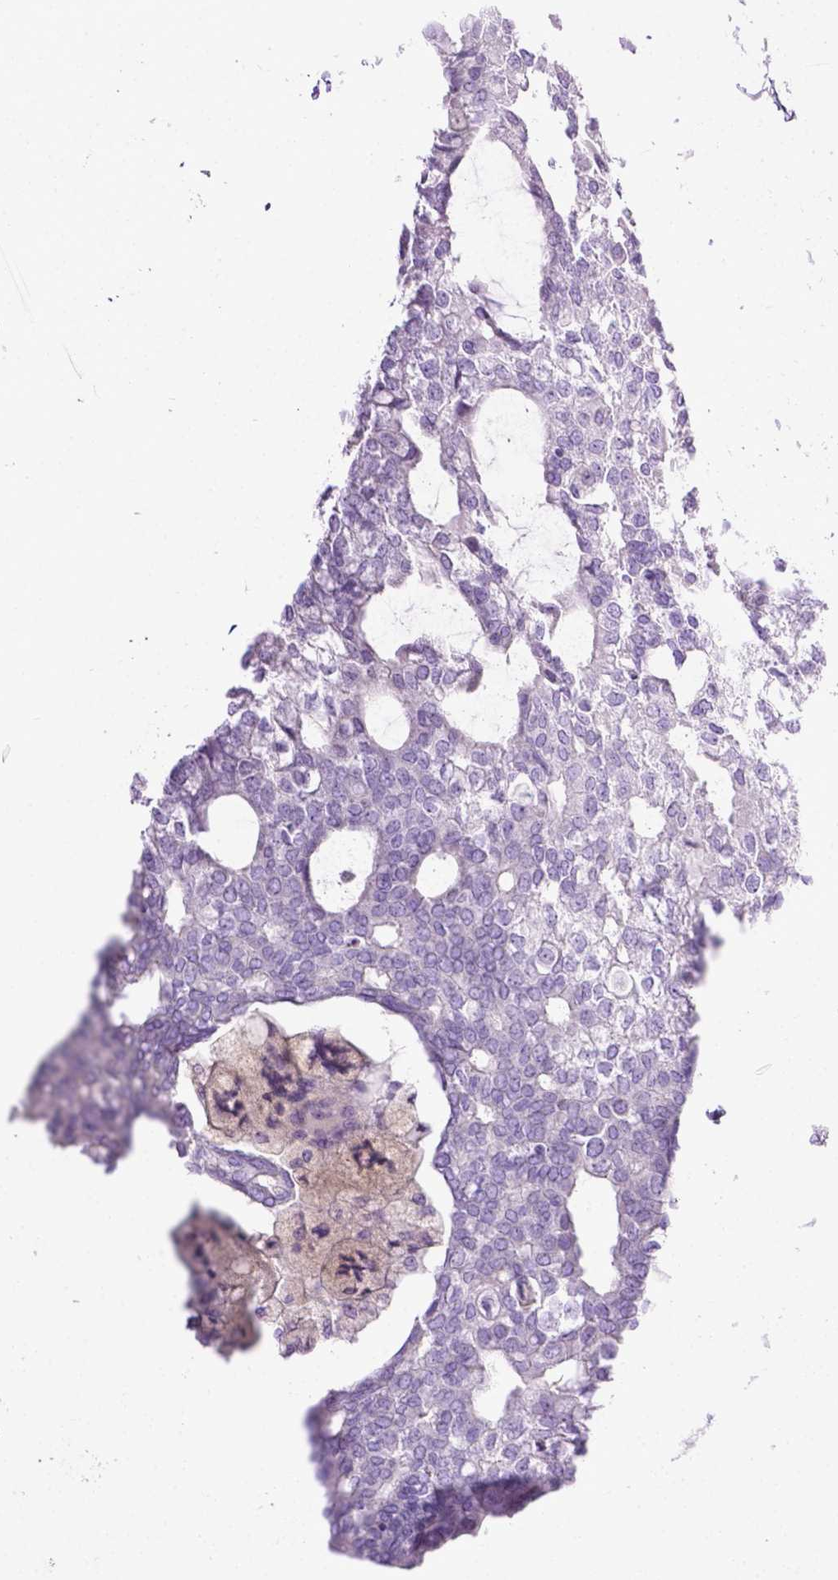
{"staining": {"intensity": "negative", "quantity": "none", "location": "none"}, "tissue": "breast cancer", "cell_type": "Tumor cells", "image_type": "cancer", "snomed": [{"axis": "morphology", "description": "Duct carcinoma"}, {"axis": "topography", "description": "Breast"}], "caption": "IHC of breast cancer shows no staining in tumor cells.", "gene": "LELP1", "patient": {"sex": "female", "age": 40}}